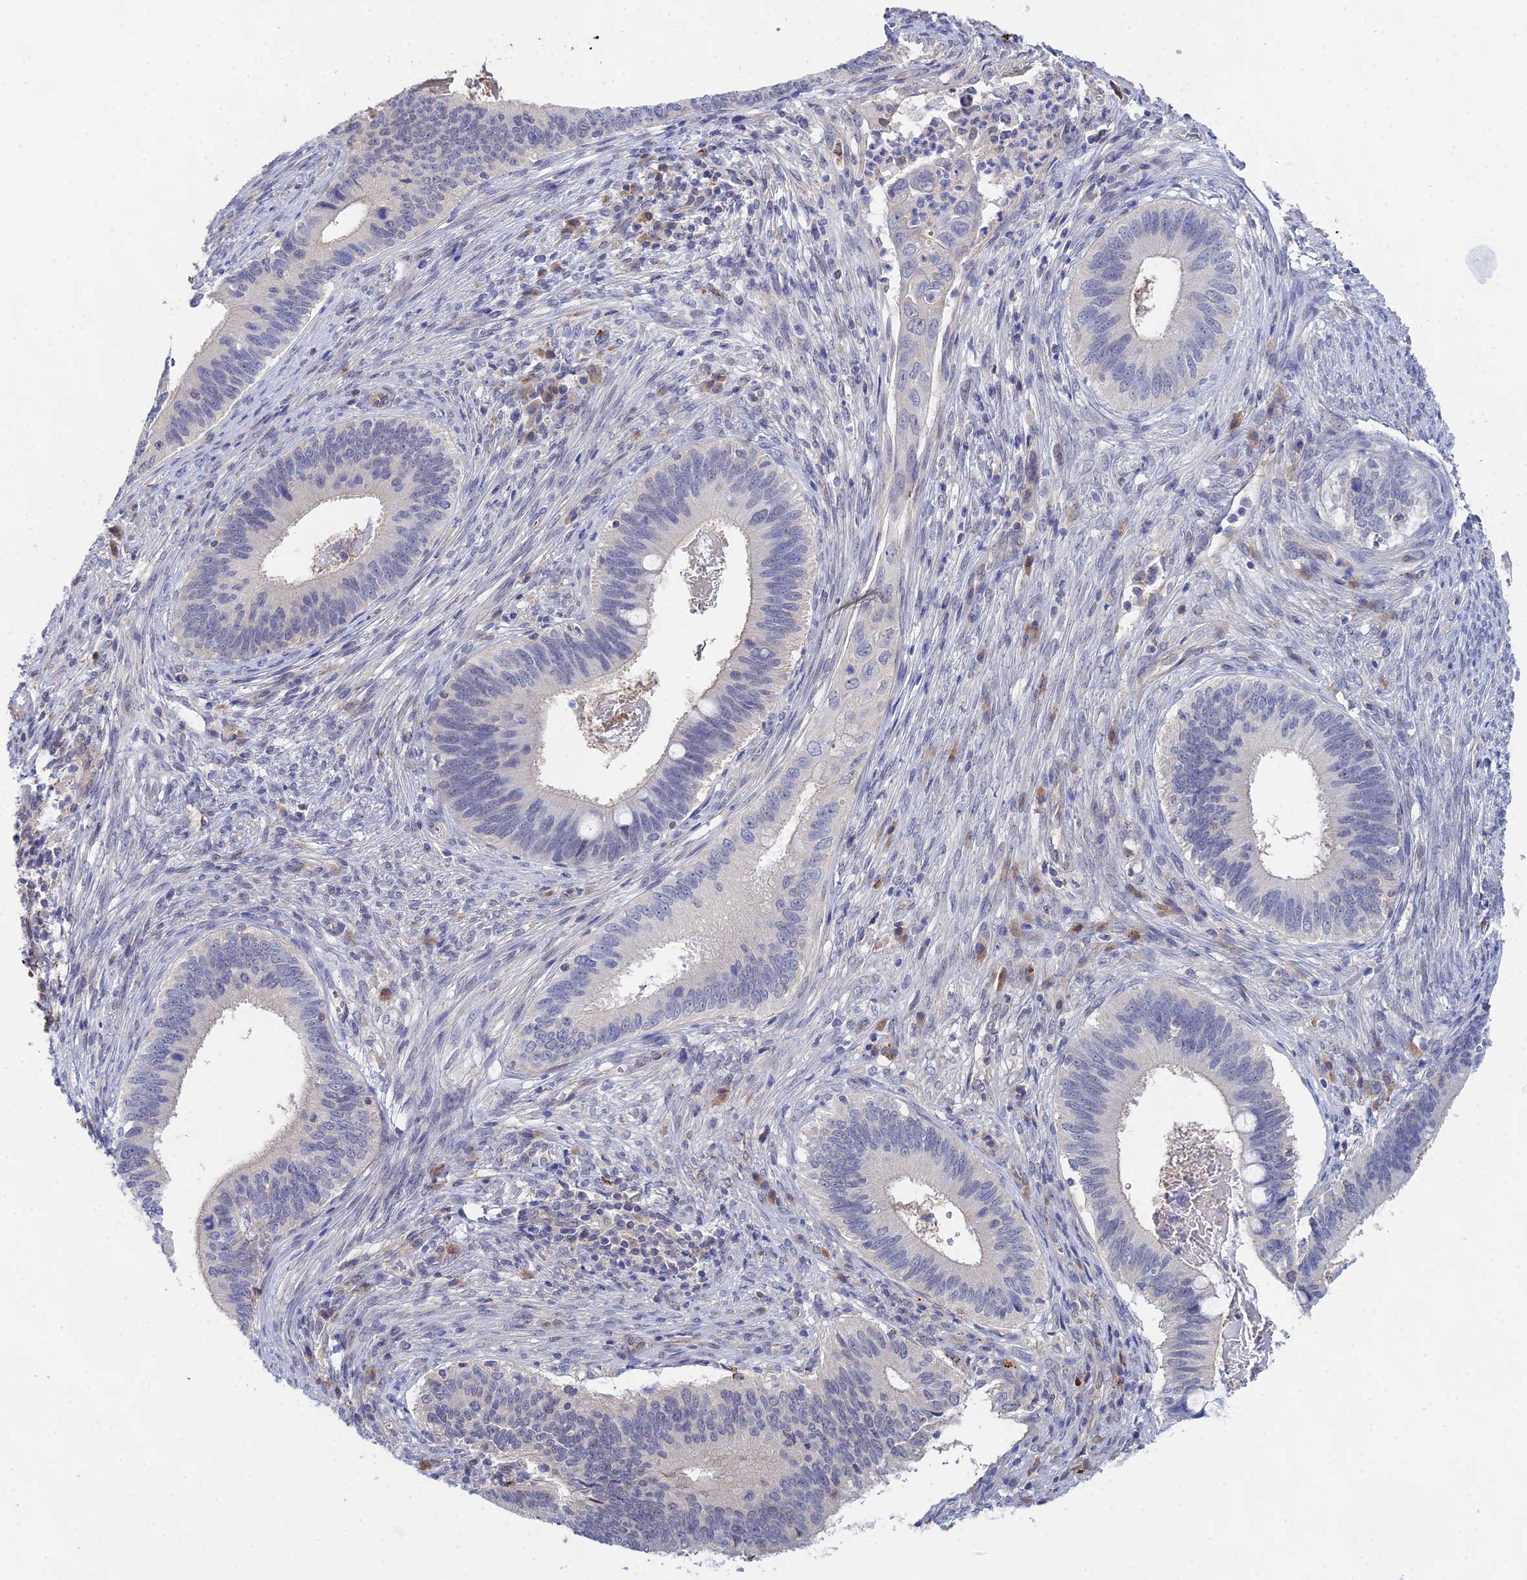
{"staining": {"intensity": "negative", "quantity": "none", "location": "none"}, "tissue": "cervical cancer", "cell_type": "Tumor cells", "image_type": "cancer", "snomed": [{"axis": "morphology", "description": "Adenocarcinoma, NOS"}, {"axis": "topography", "description": "Cervix"}], "caption": "This is an immunohistochemistry (IHC) histopathology image of cervical cancer. There is no expression in tumor cells.", "gene": "DNAH14", "patient": {"sex": "female", "age": 42}}